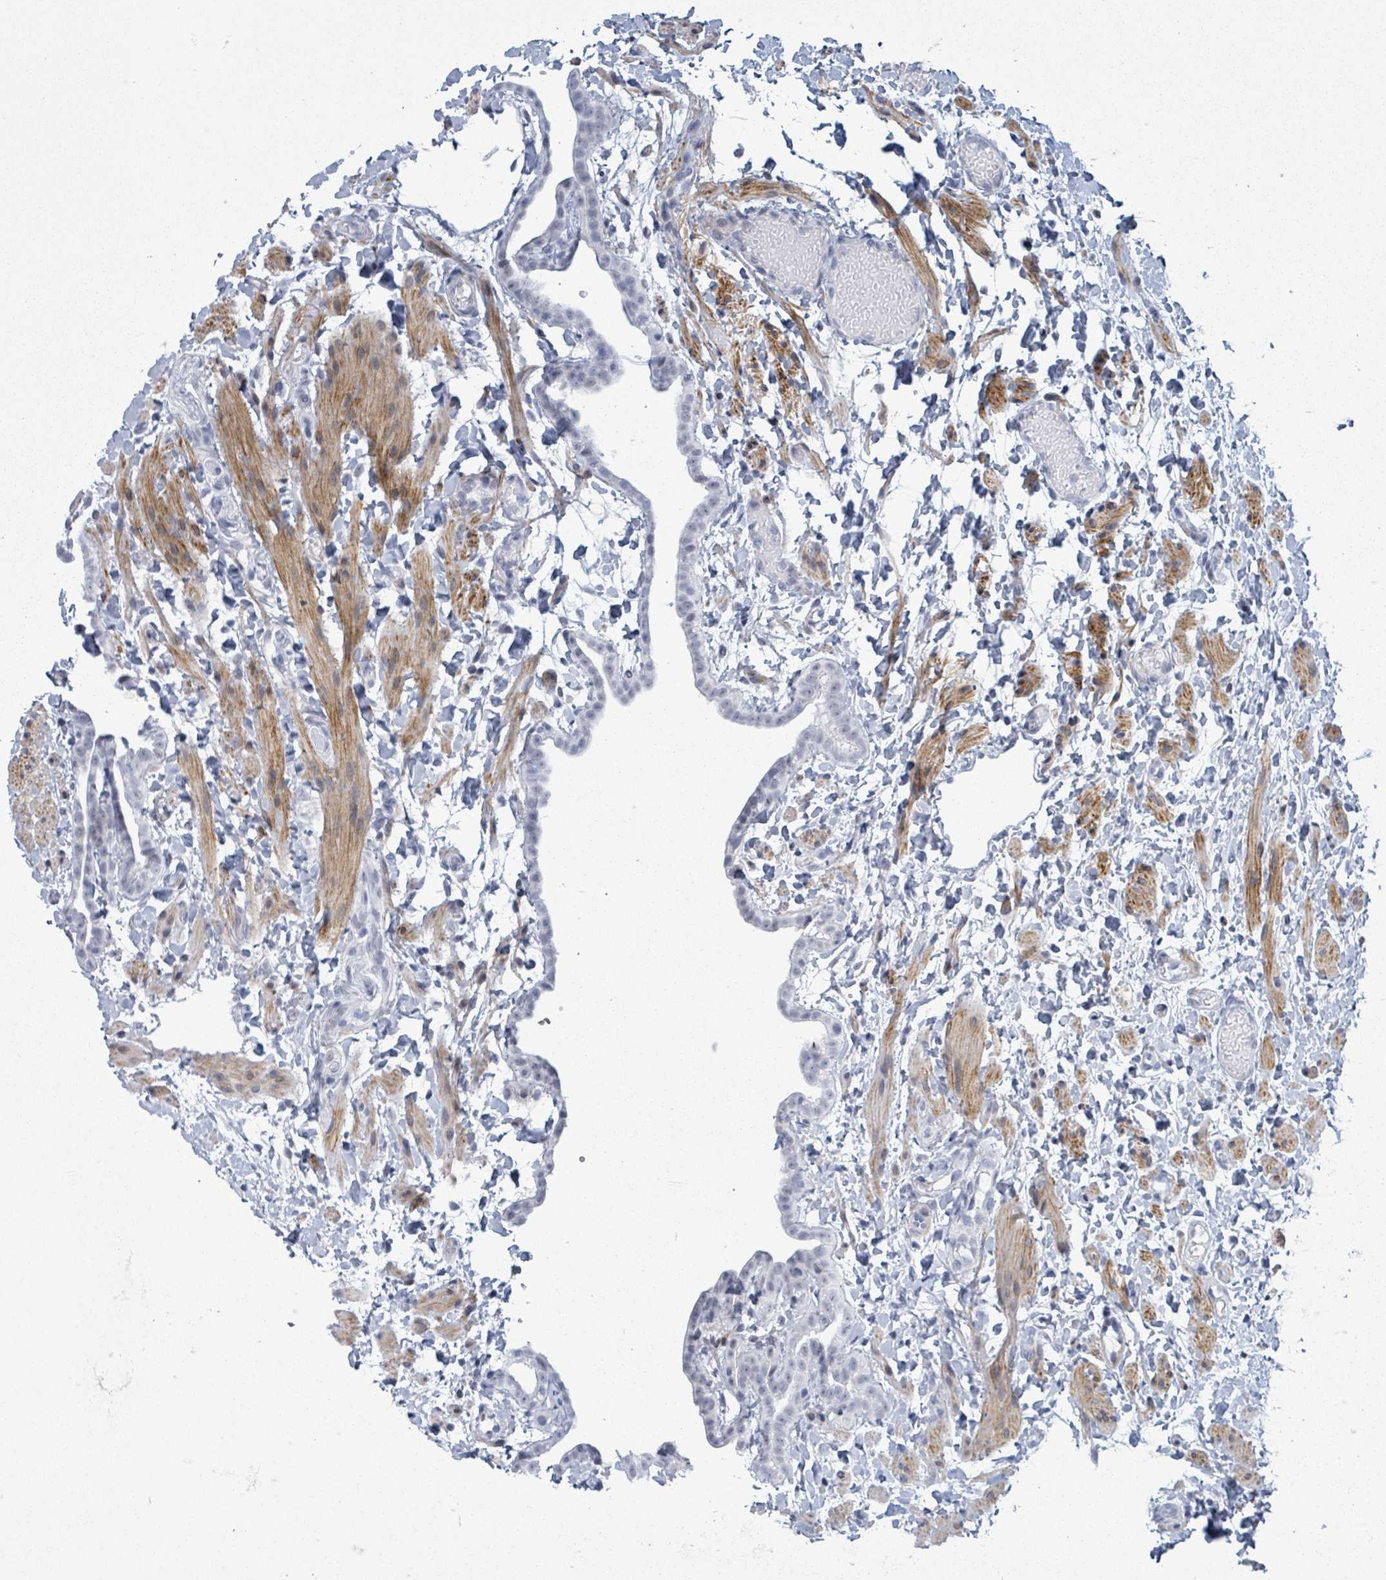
{"staining": {"intensity": "negative", "quantity": "none", "location": "none"}, "tissue": "fallopian tube", "cell_type": "Glandular cells", "image_type": "normal", "snomed": [{"axis": "morphology", "description": "Normal tissue, NOS"}, {"axis": "topography", "description": "Fallopian tube"}], "caption": "IHC micrograph of unremarkable fallopian tube stained for a protein (brown), which shows no positivity in glandular cells. (DAB IHC visualized using brightfield microscopy, high magnification).", "gene": "ZNF771", "patient": {"sex": "female", "age": 37}}